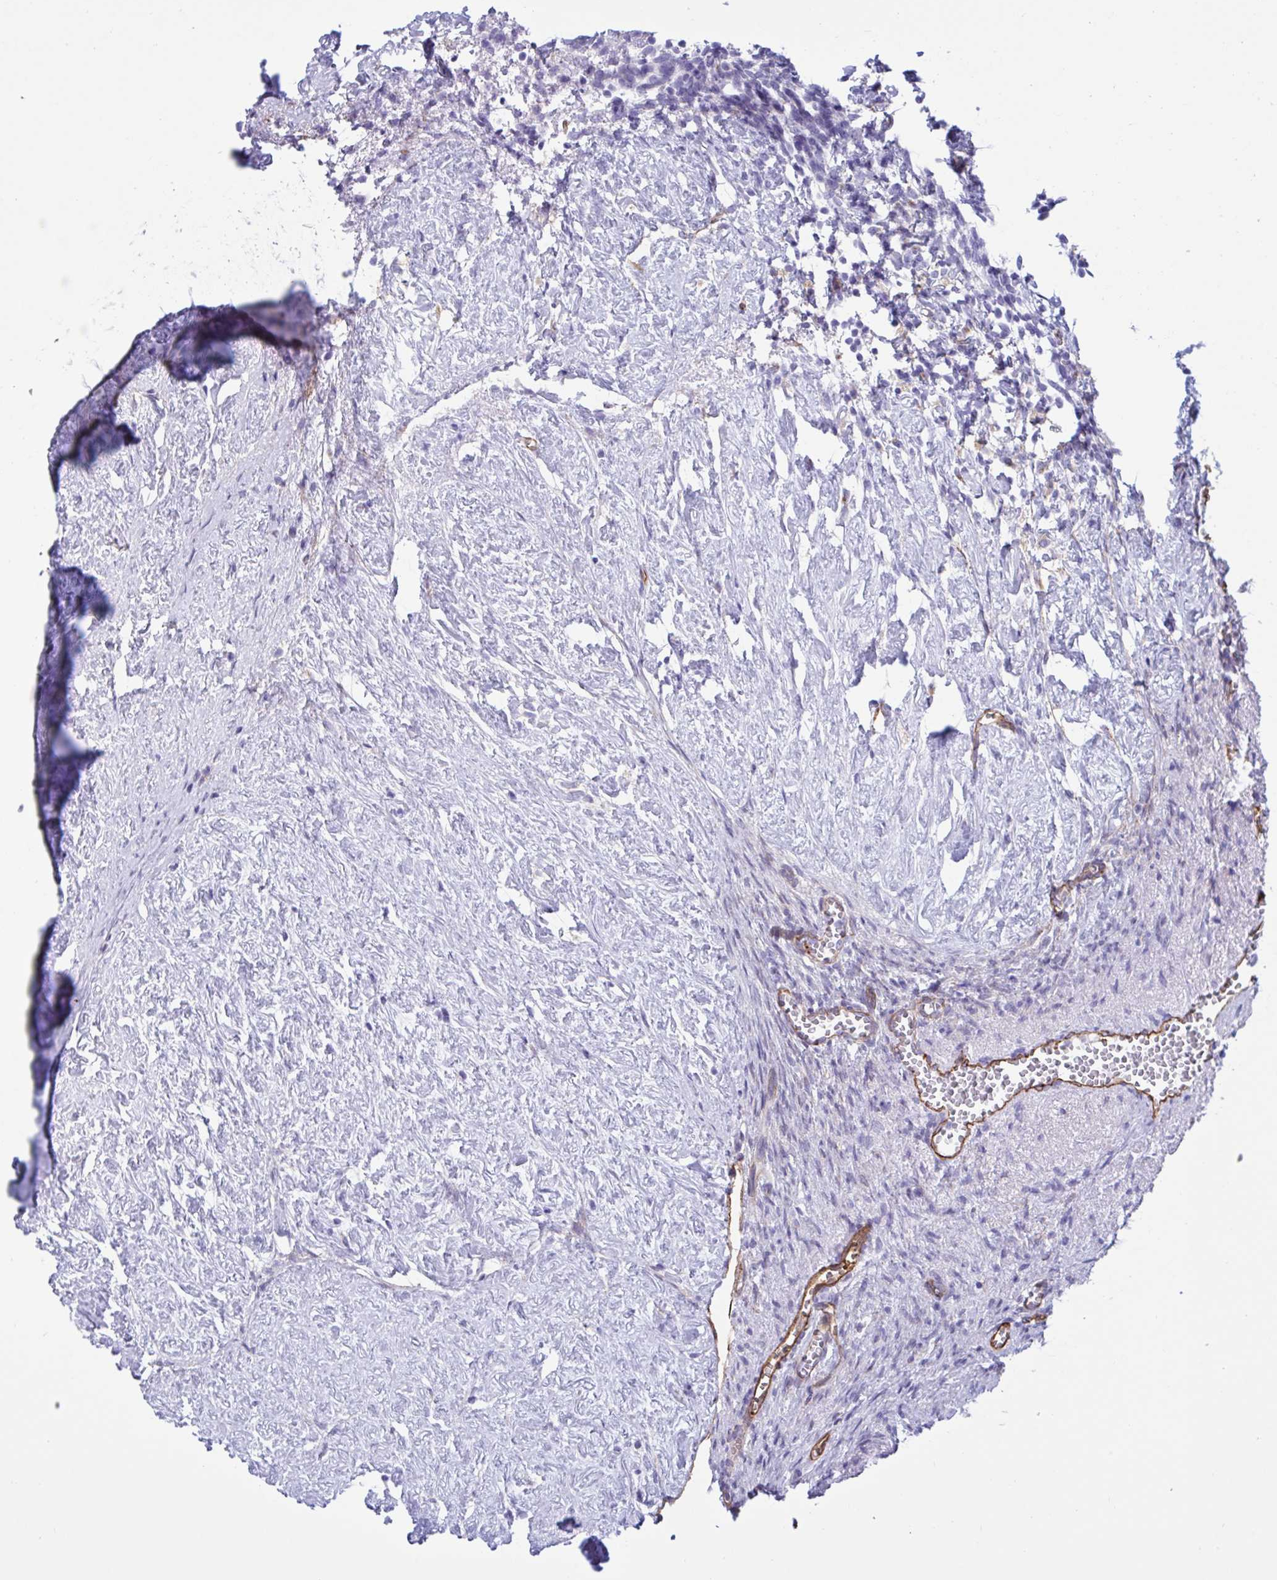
{"staining": {"intensity": "negative", "quantity": "none", "location": "none"}, "tissue": "ovary", "cell_type": "Follicle cells", "image_type": "normal", "snomed": [{"axis": "morphology", "description": "Normal tissue, NOS"}, {"axis": "topography", "description": "Ovary"}], "caption": "Immunohistochemistry (IHC) photomicrograph of normal human ovary stained for a protein (brown), which displays no staining in follicle cells. (DAB (3,3'-diaminobenzidine) immunohistochemistry (IHC), high magnification).", "gene": "RPL22L1", "patient": {"sex": "female", "age": 41}}